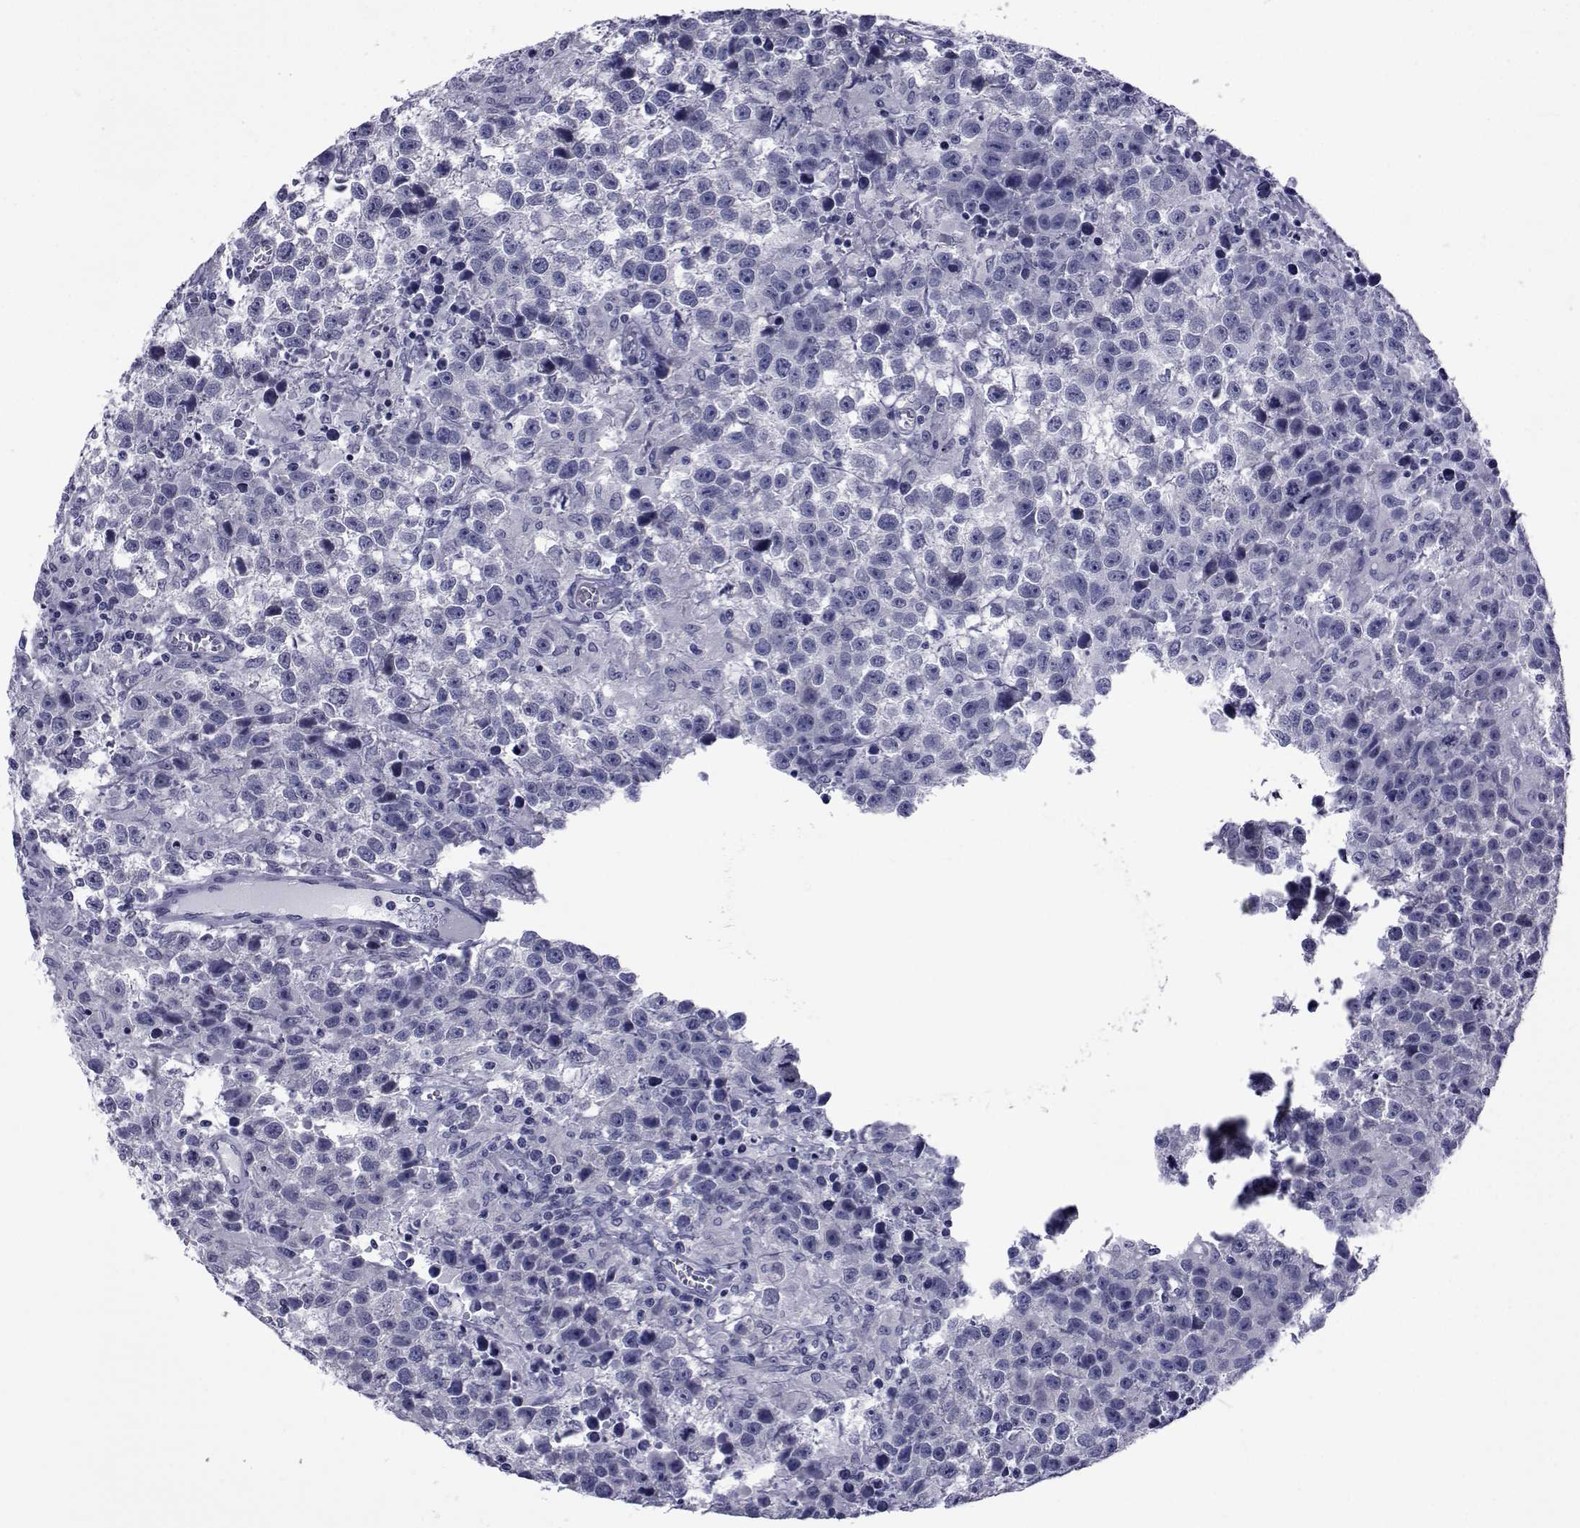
{"staining": {"intensity": "negative", "quantity": "none", "location": "none"}, "tissue": "testis cancer", "cell_type": "Tumor cells", "image_type": "cancer", "snomed": [{"axis": "morphology", "description": "Seminoma, NOS"}, {"axis": "topography", "description": "Testis"}], "caption": "High power microscopy micrograph of an IHC micrograph of testis cancer (seminoma), revealing no significant expression in tumor cells.", "gene": "GKAP1", "patient": {"sex": "male", "age": 43}}